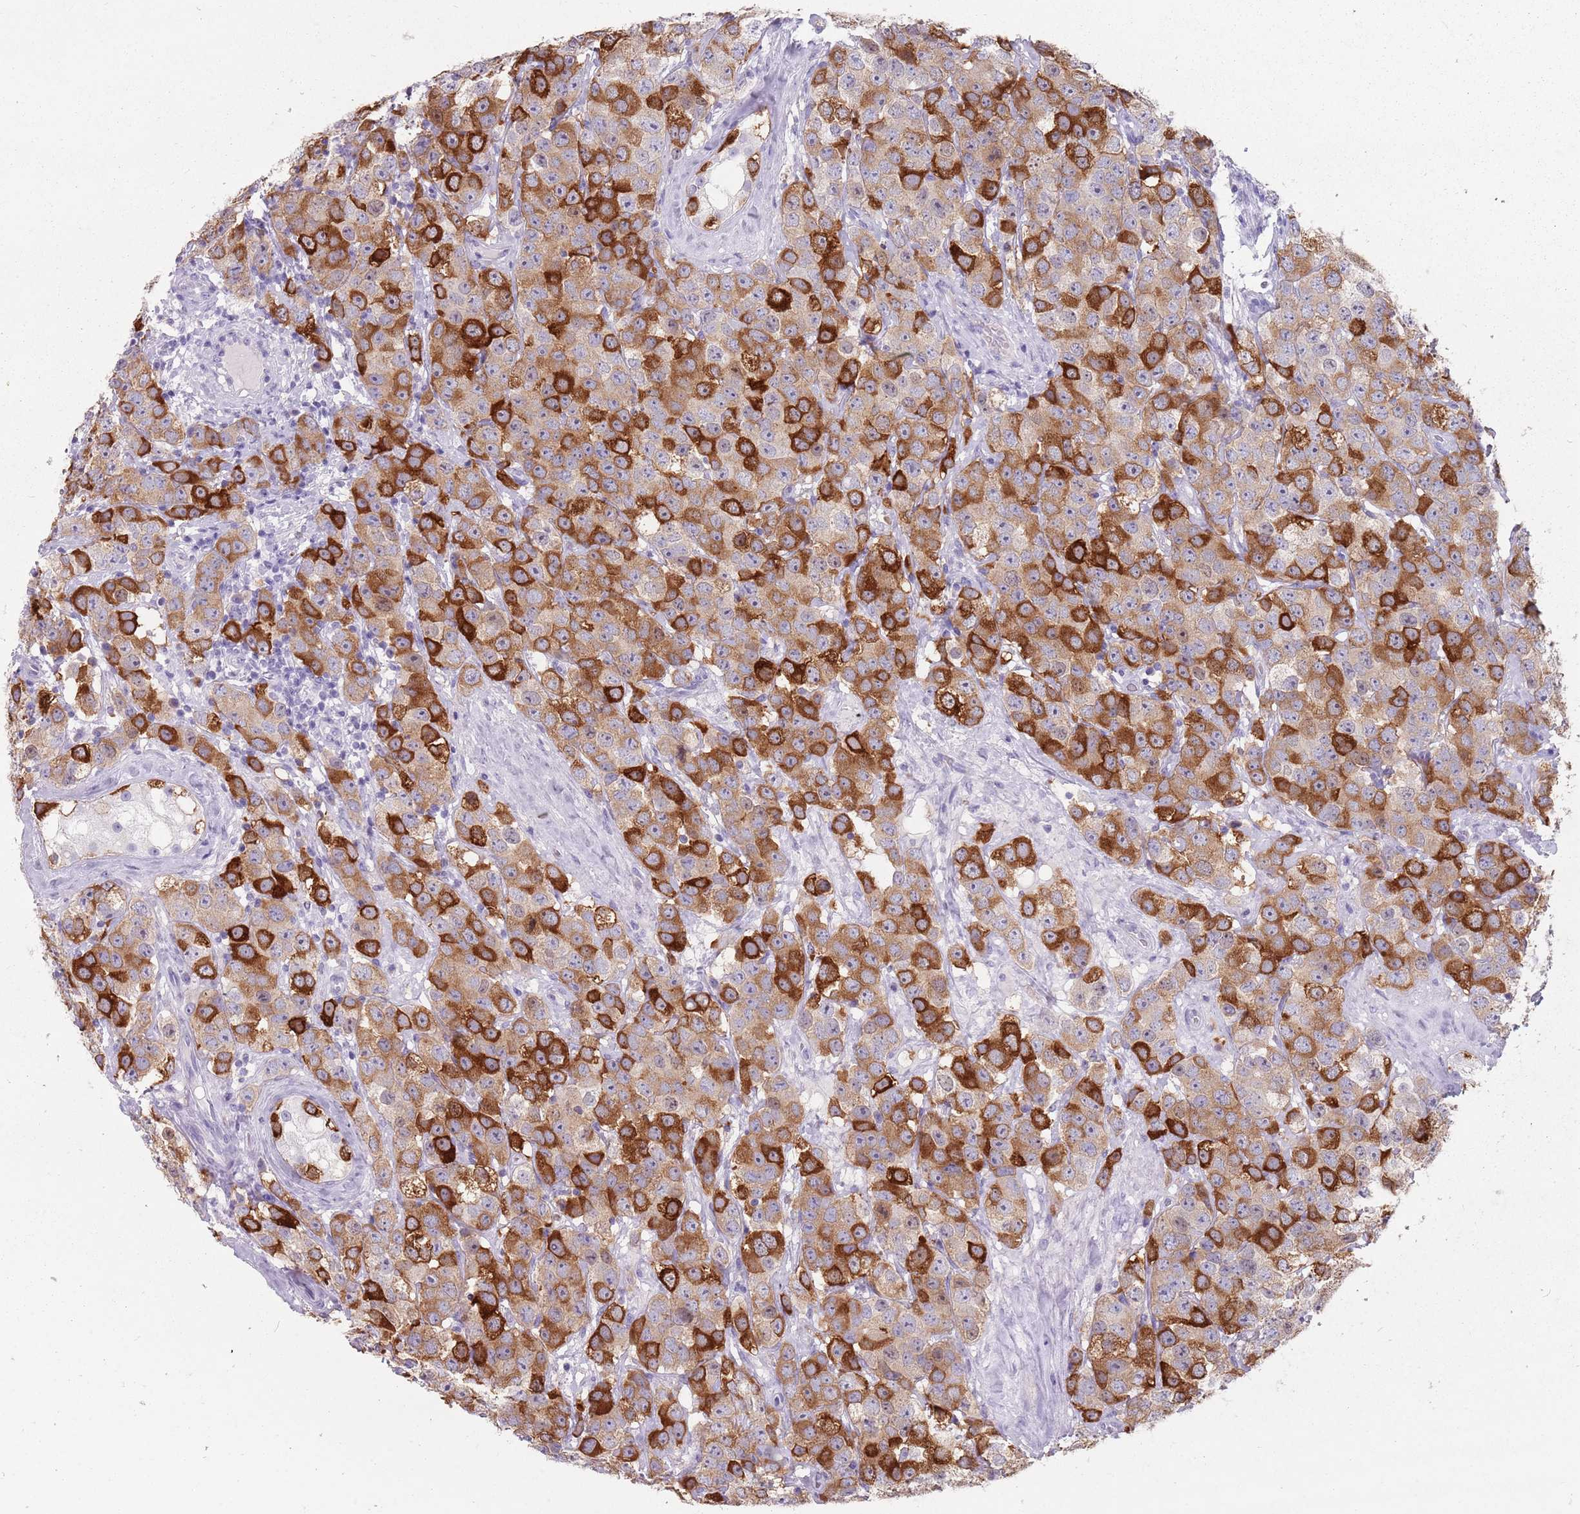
{"staining": {"intensity": "strong", "quantity": "25%-75%", "location": "cytoplasmic/membranous"}, "tissue": "testis cancer", "cell_type": "Tumor cells", "image_type": "cancer", "snomed": [{"axis": "morphology", "description": "Seminoma, NOS"}, {"axis": "topography", "description": "Testis"}], "caption": "About 25%-75% of tumor cells in testis cancer (seminoma) display strong cytoplasmic/membranous protein expression as visualized by brown immunohistochemical staining.", "gene": "DDX4", "patient": {"sex": "male", "age": 28}}